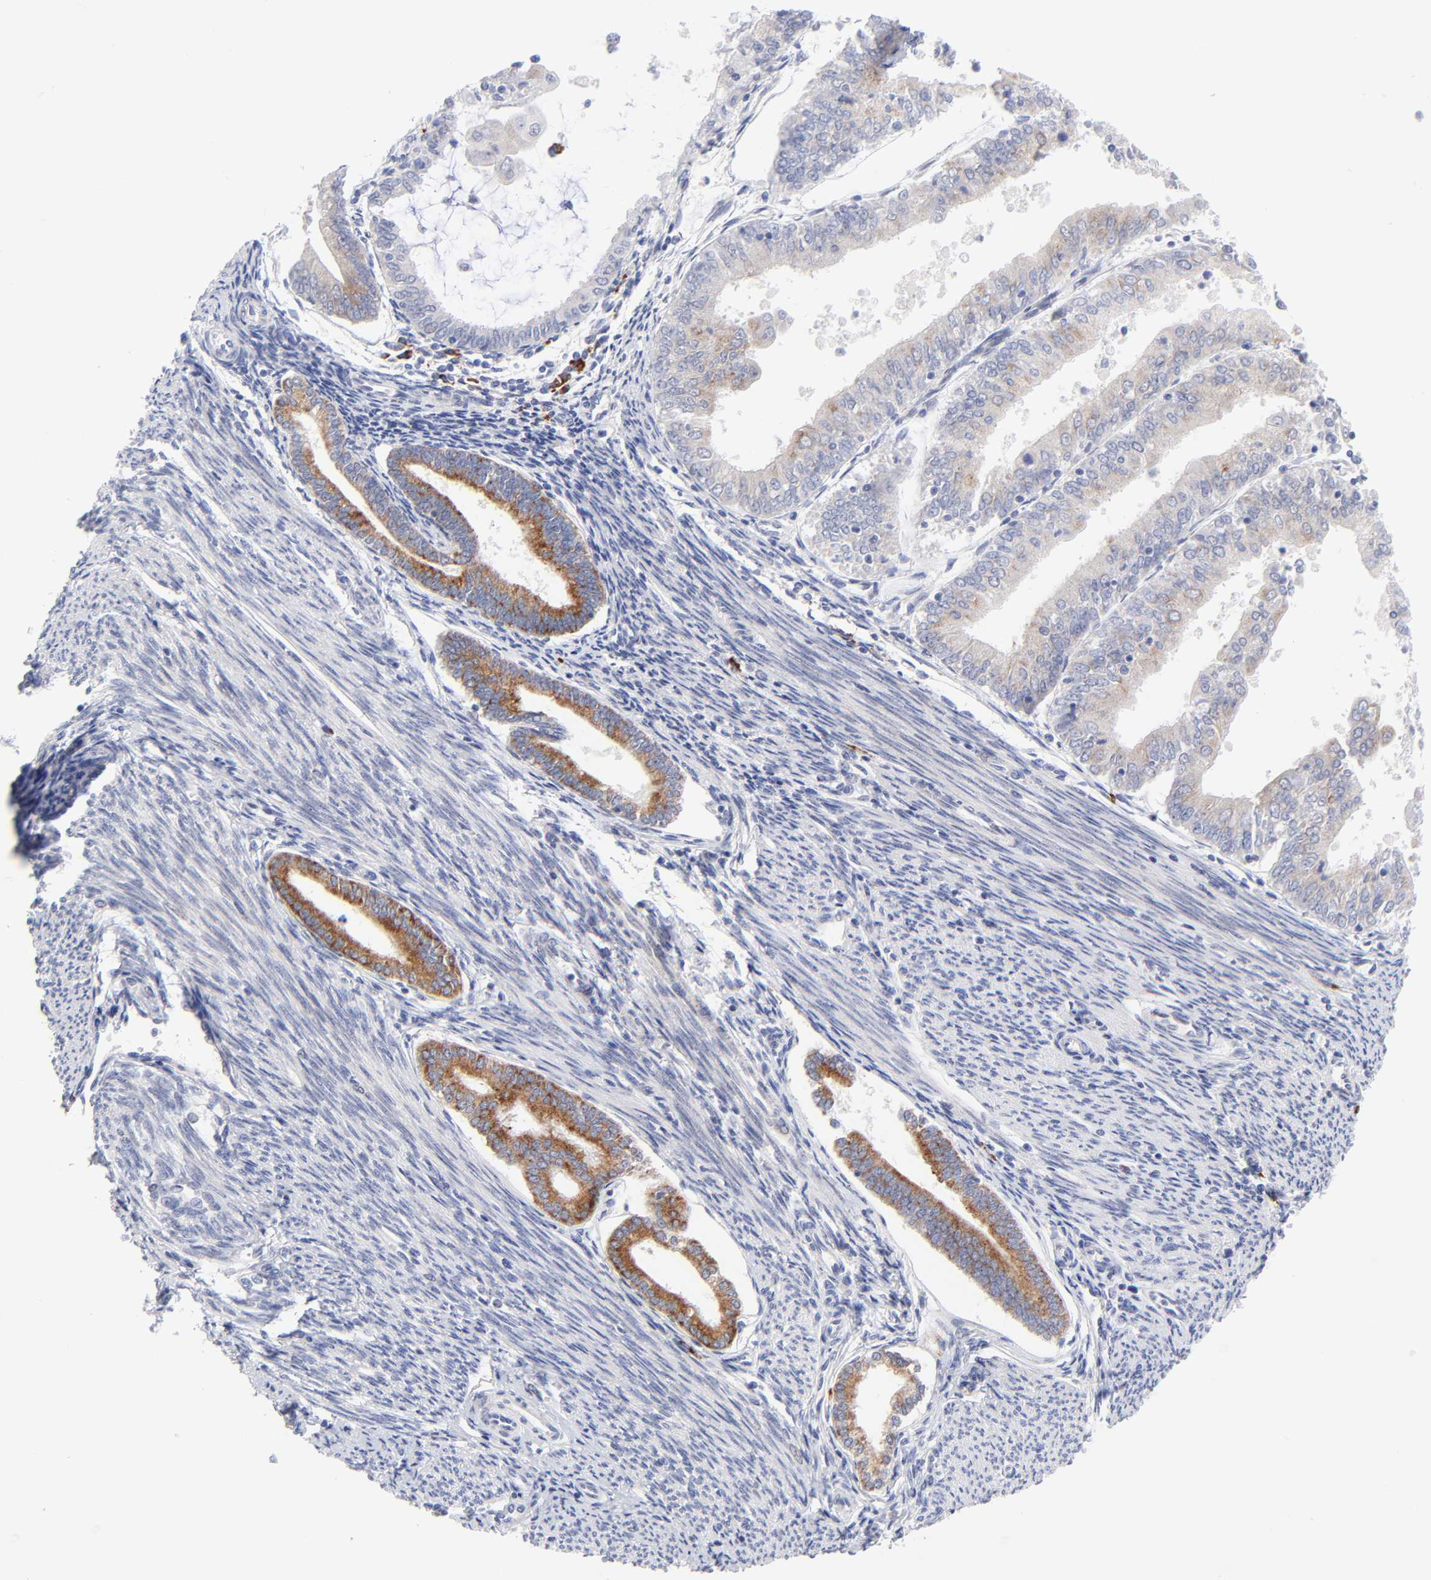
{"staining": {"intensity": "weak", "quantity": ">75%", "location": "cytoplasmic/membranous"}, "tissue": "endometrial cancer", "cell_type": "Tumor cells", "image_type": "cancer", "snomed": [{"axis": "morphology", "description": "Adenocarcinoma, NOS"}, {"axis": "topography", "description": "Endometrium"}], "caption": "DAB immunohistochemical staining of human endometrial cancer reveals weak cytoplasmic/membranous protein staining in approximately >75% of tumor cells.", "gene": "AFF2", "patient": {"sex": "female", "age": 79}}